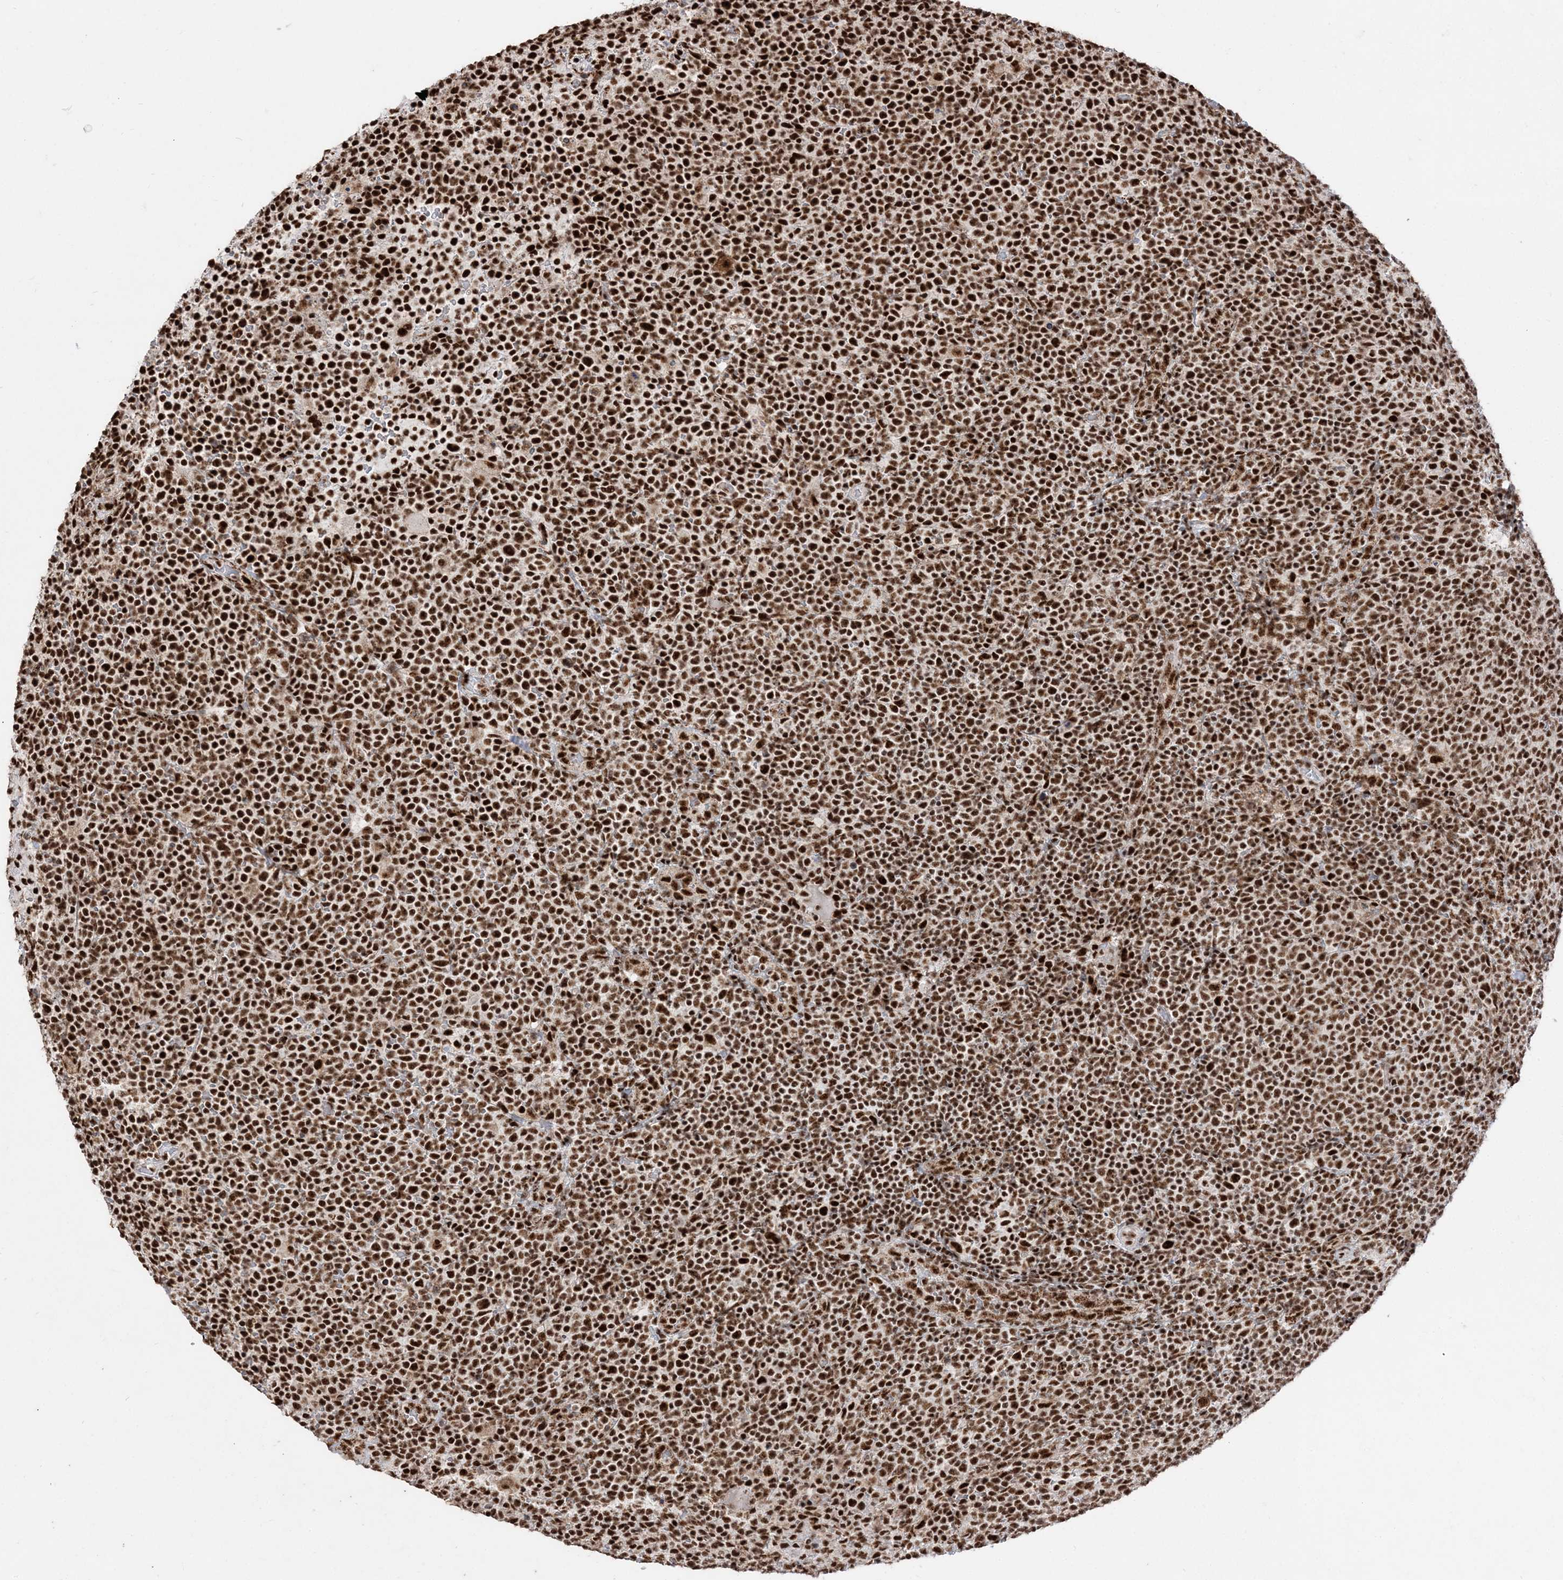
{"staining": {"intensity": "strong", "quantity": ">75%", "location": "nuclear"}, "tissue": "lymphoma", "cell_type": "Tumor cells", "image_type": "cancer", "snomed": [{"axis": "morphology", "description": "Malignant lymphoma, non-Hodgkin's type, High grade"}, {"axis": "topography", "description": "Lymph node"}], "caption": "Protein staining exhibits strong nuclear positivity in about >75% of tumor cells in lymphoma. (DAB = brown stain, brightfield microscopy at high magnification).", "gene": "RBM17", "patient": {"sex": "male", "age": 61}}